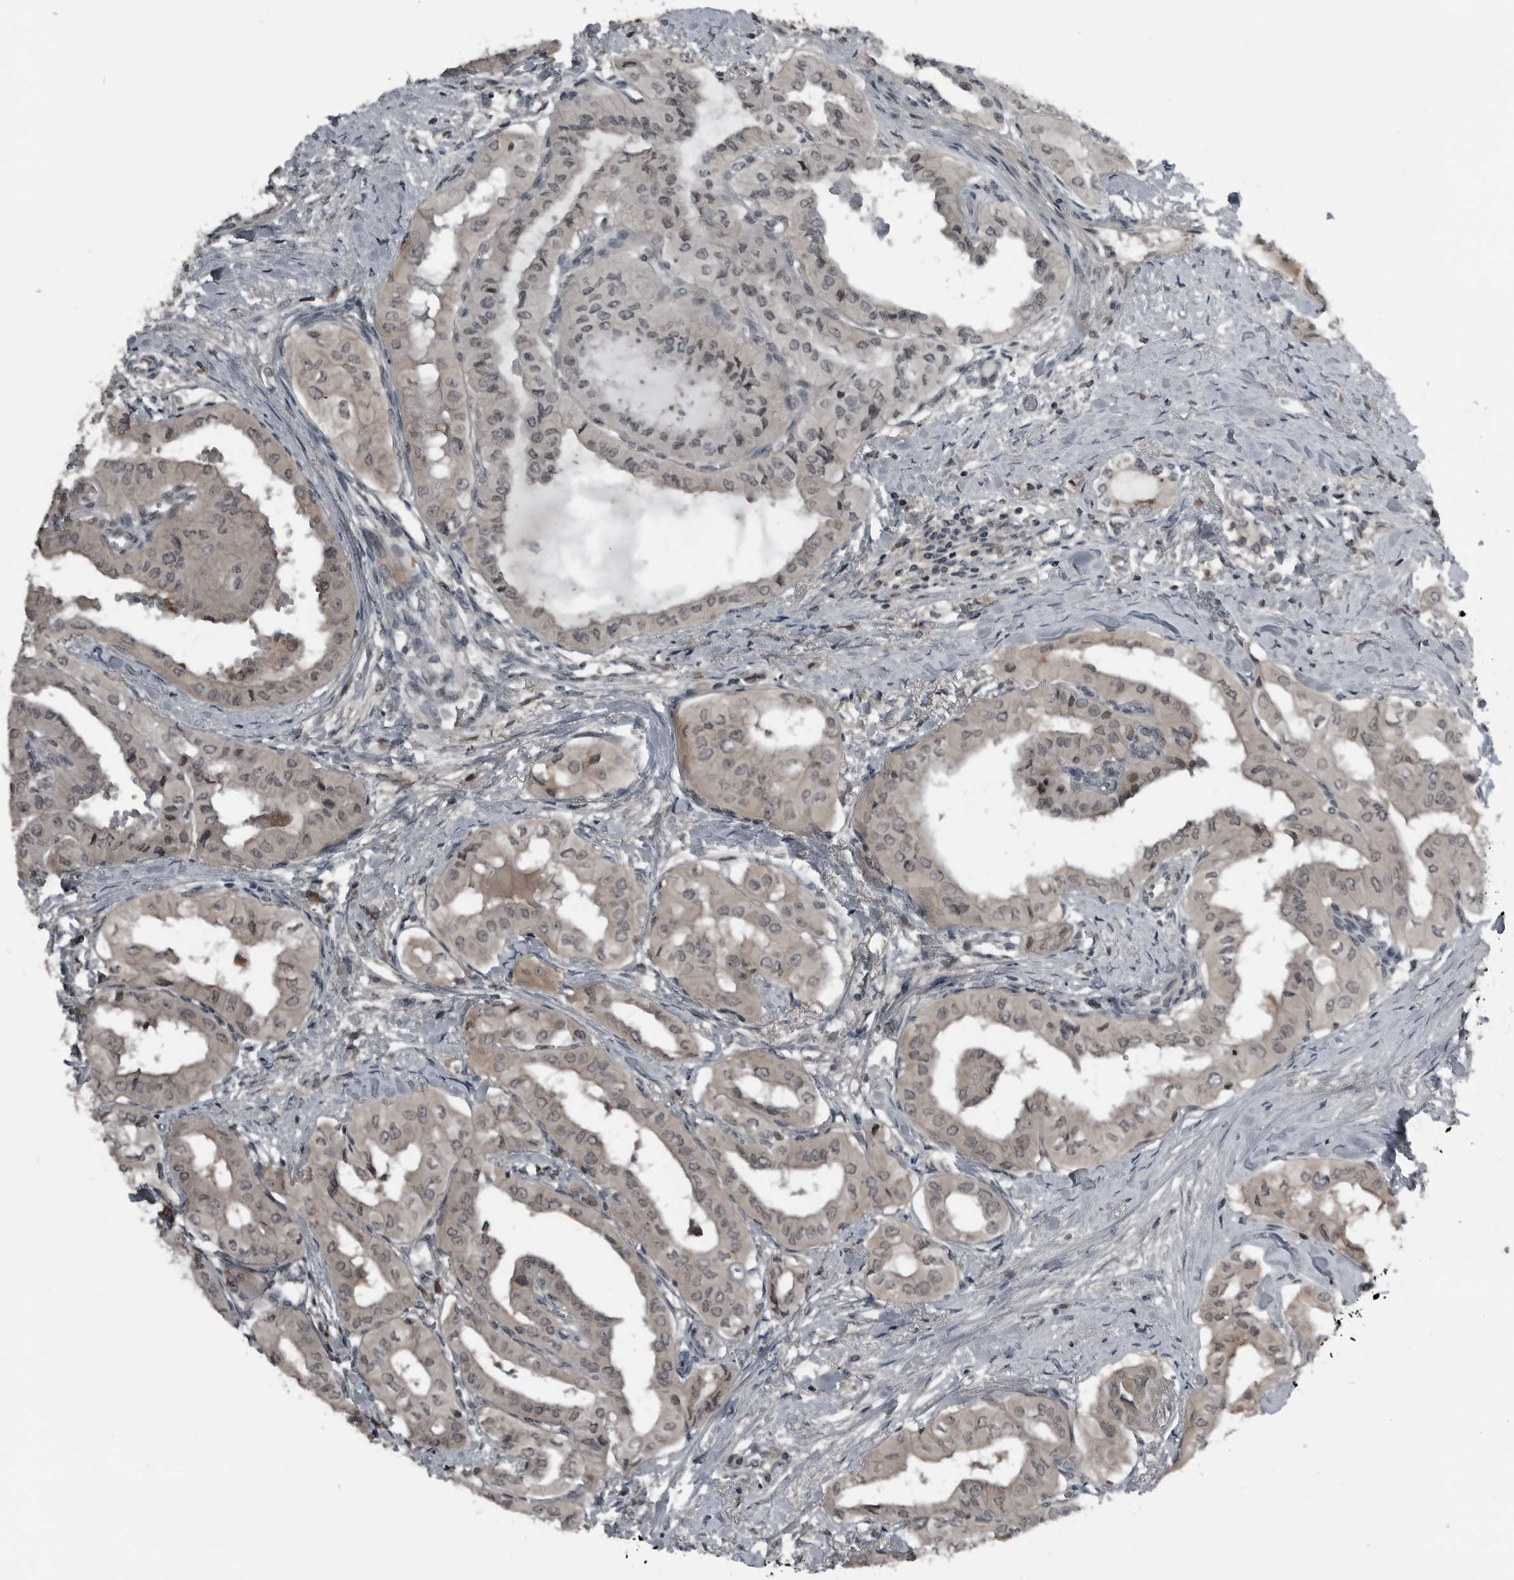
{"staining": {"intensity": "weak", "quantity": ">75%", "location": "nuclear"}, "tissue": "thyroid cancer", "cell_type": "Tumor cells", "image_type": "cancer", "snomed": [{"axis": "morphology", "description": "Papillary adenocarcinoma, NOS"}, {"axis": "topography", "description": "Thyroid gland"}], "caption": "Immunohistochemical staining of thyroid cancer reveals low levels of weak nuclear protein positivity in approximately >75% of tumor cells.", "gene": "GAK", "patient": {"sex": "female", "age": 59}}